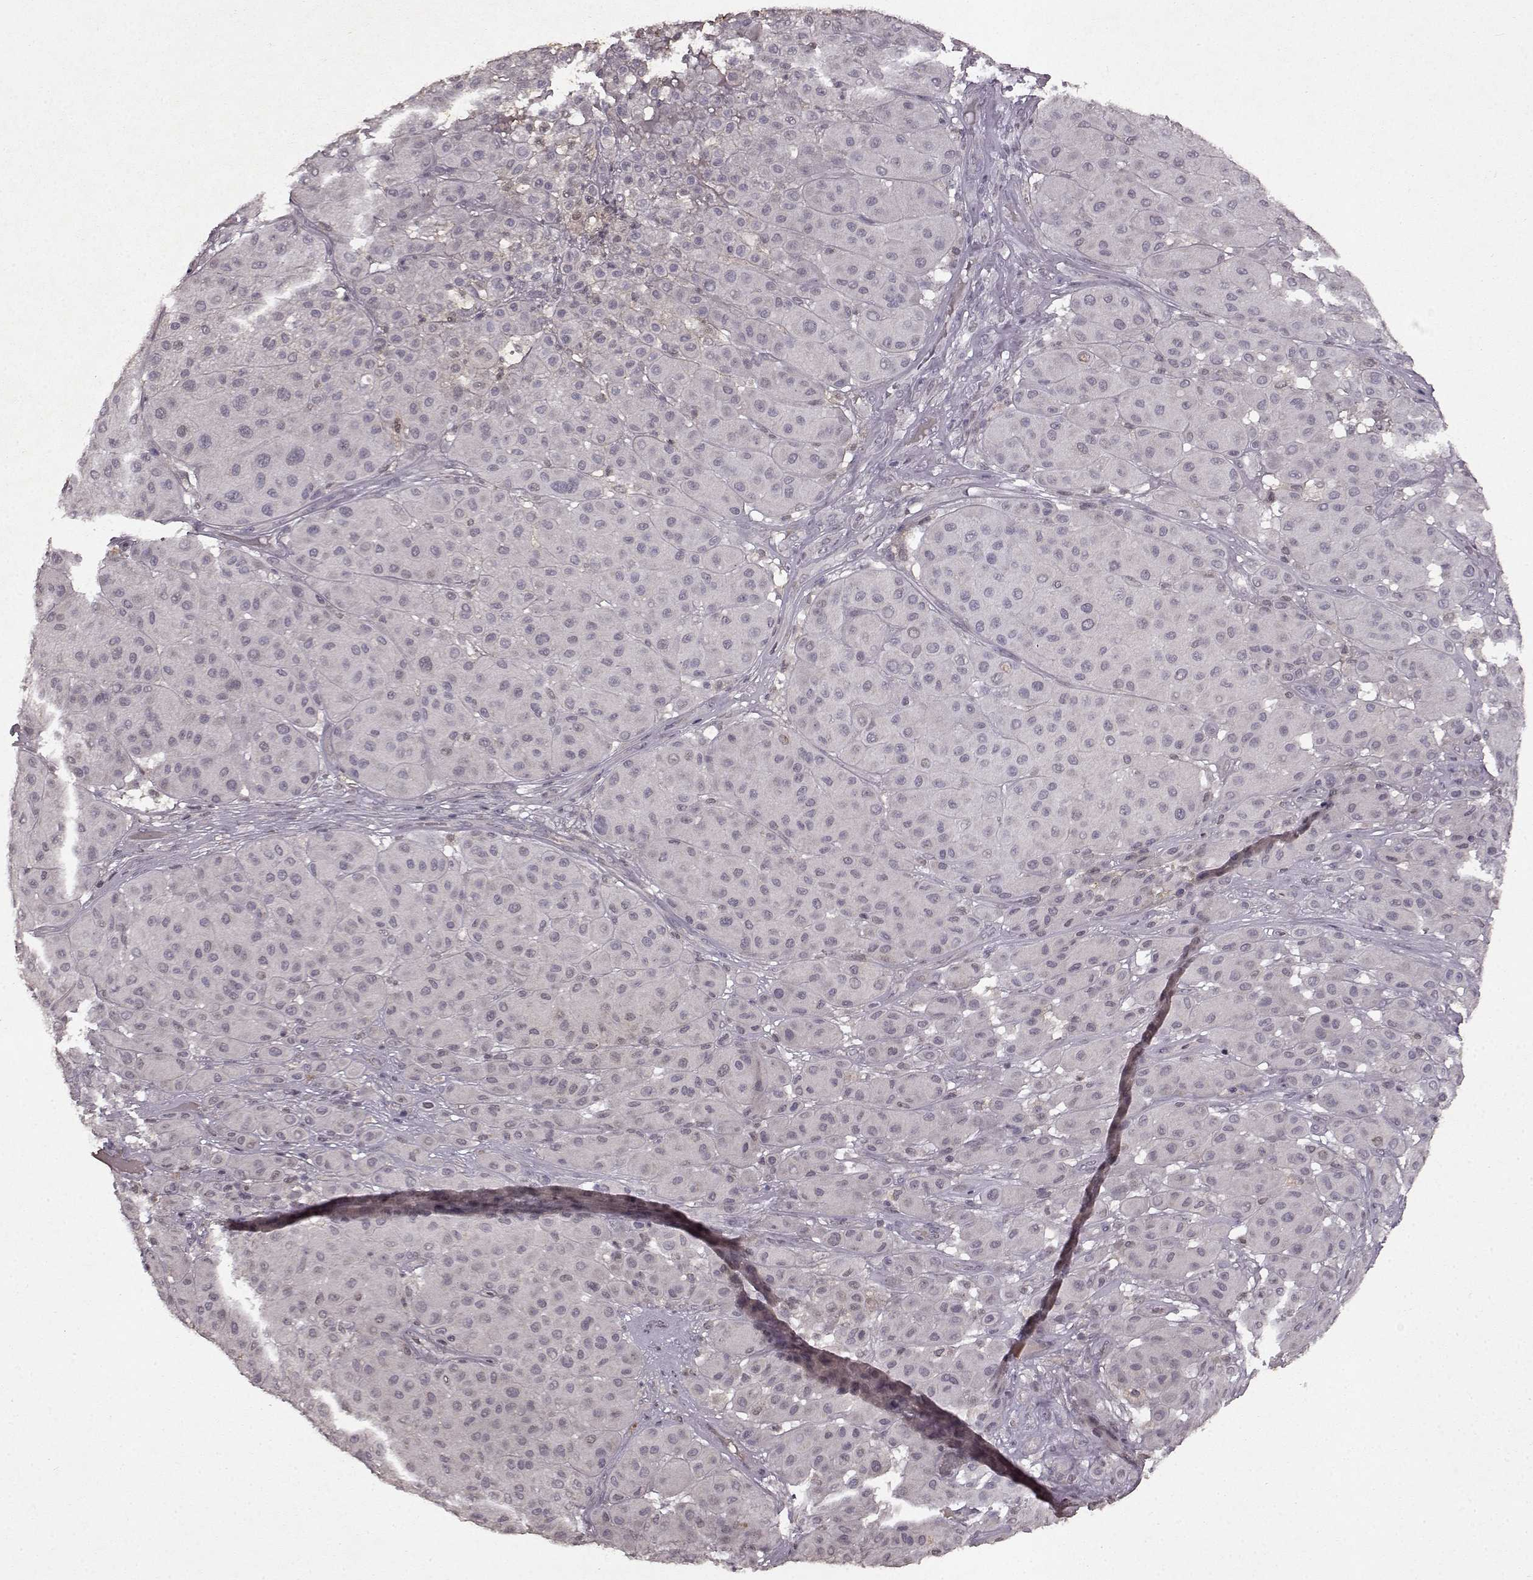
{"staining": {"intensity": "negative", "quantity": "none", "location": "none"}, "tissue": "melanoma", "cell_type": "Tumor cells", "image_type": "cancer", "snomed": [{"axis": "morphology", "description": "Malignant melanoma, Metastatic site"}, {"axis": "topography", "description": "Smooth muscle"}], "caption": "A histopathology image of melanoma stained for a protein displays no brown staining in tumor cells.", "gene": "LHB", "patient": {"sex": "male", "age": 41}}